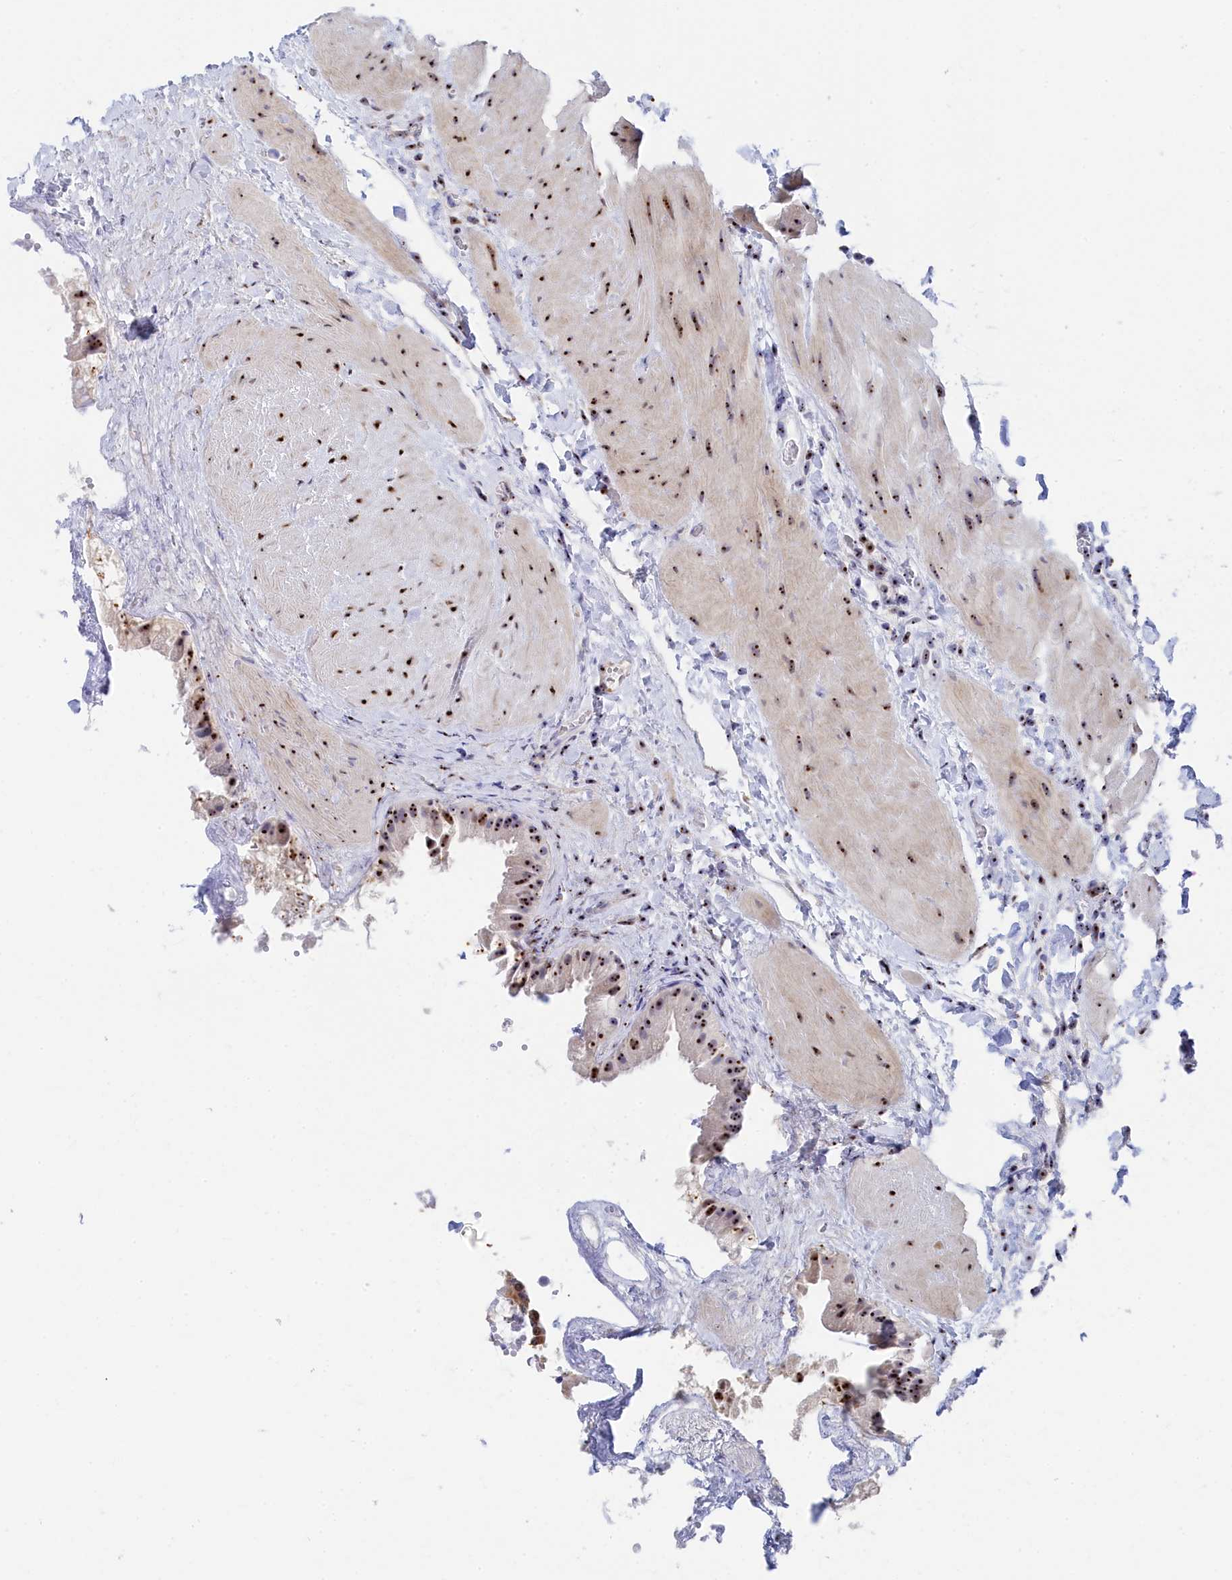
{"staining": {"intensity": "moderate", "quantity": ">75%", "location": "nuclear"}, "tissue": "gallbladder", "cell_type": "Glandular cells", "image_type": "normal", "snomed": [{"axis": "morphology", "description": "Normal tissue, NOS"}, {"axis": "topography", "description": "Gallbladder"}], "caption": "Immunohistochemistry image of benign gallbladder: human gallbladder stained using immunohistochemistry (IHC) displays medium levels of moderate protein expression localized specifically in the nuclear of glandular cells, appearing as a nuclear brown color.", "gene": "RSL1D1", "patient": {"sex": "male", "age": 55}}